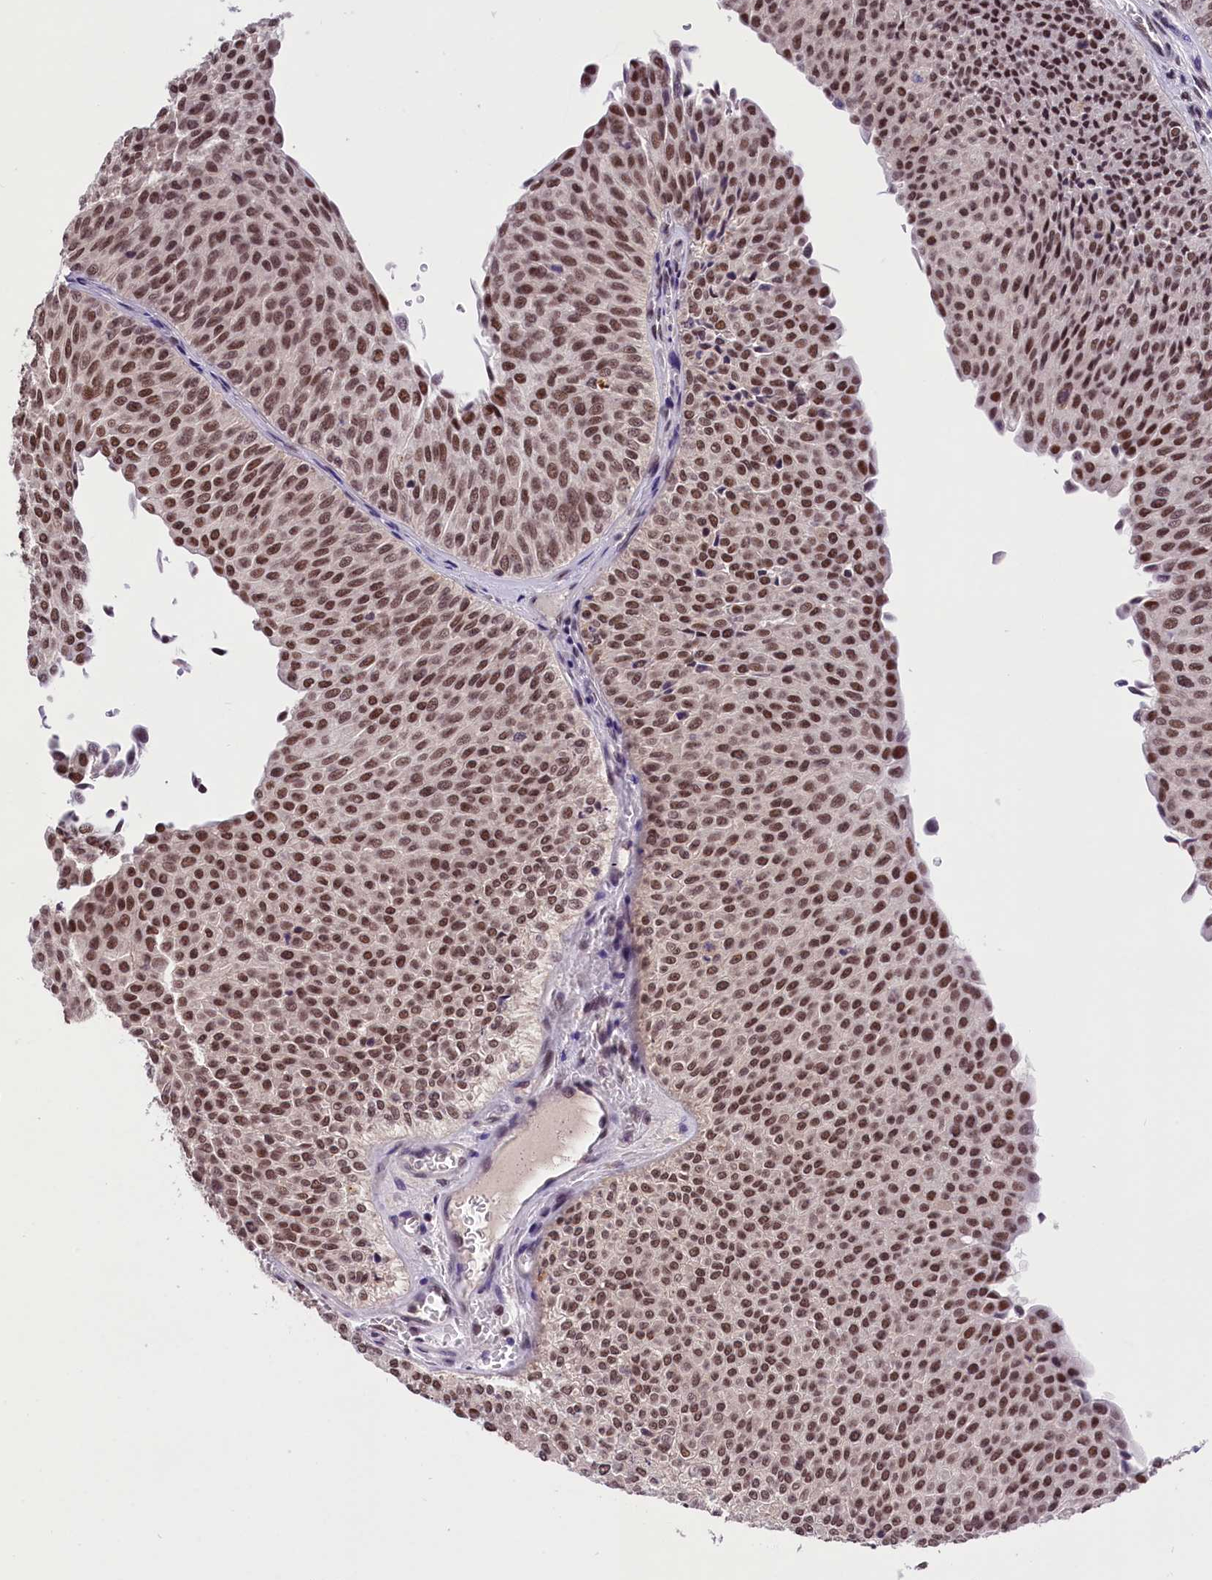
{"staining": {"intensity": "moderate", "quantity": ">75%", "location": "nuclear"}, "tissue": "urothelial cancer", "cell_type": "Tumor cells", "image_type": "cancer", "snomed": [{"axis": "morphology", "description": "Urothelial carcinoma, Low grade"}, {"axis": "topography", "description": "Urinary bladder"}], "caption": "Immunohistochemistry photomicrograph of neoplastic tissue: human urothelial carcinoma (low-grade) stained using IHC reveals medium levels of moderate protein expression localized specifically in the nuclear of tumor cells, appearing as a nuclear brown color.", "gene": "ZC3H4", "patient": {"sex": "male", "age": 78}}